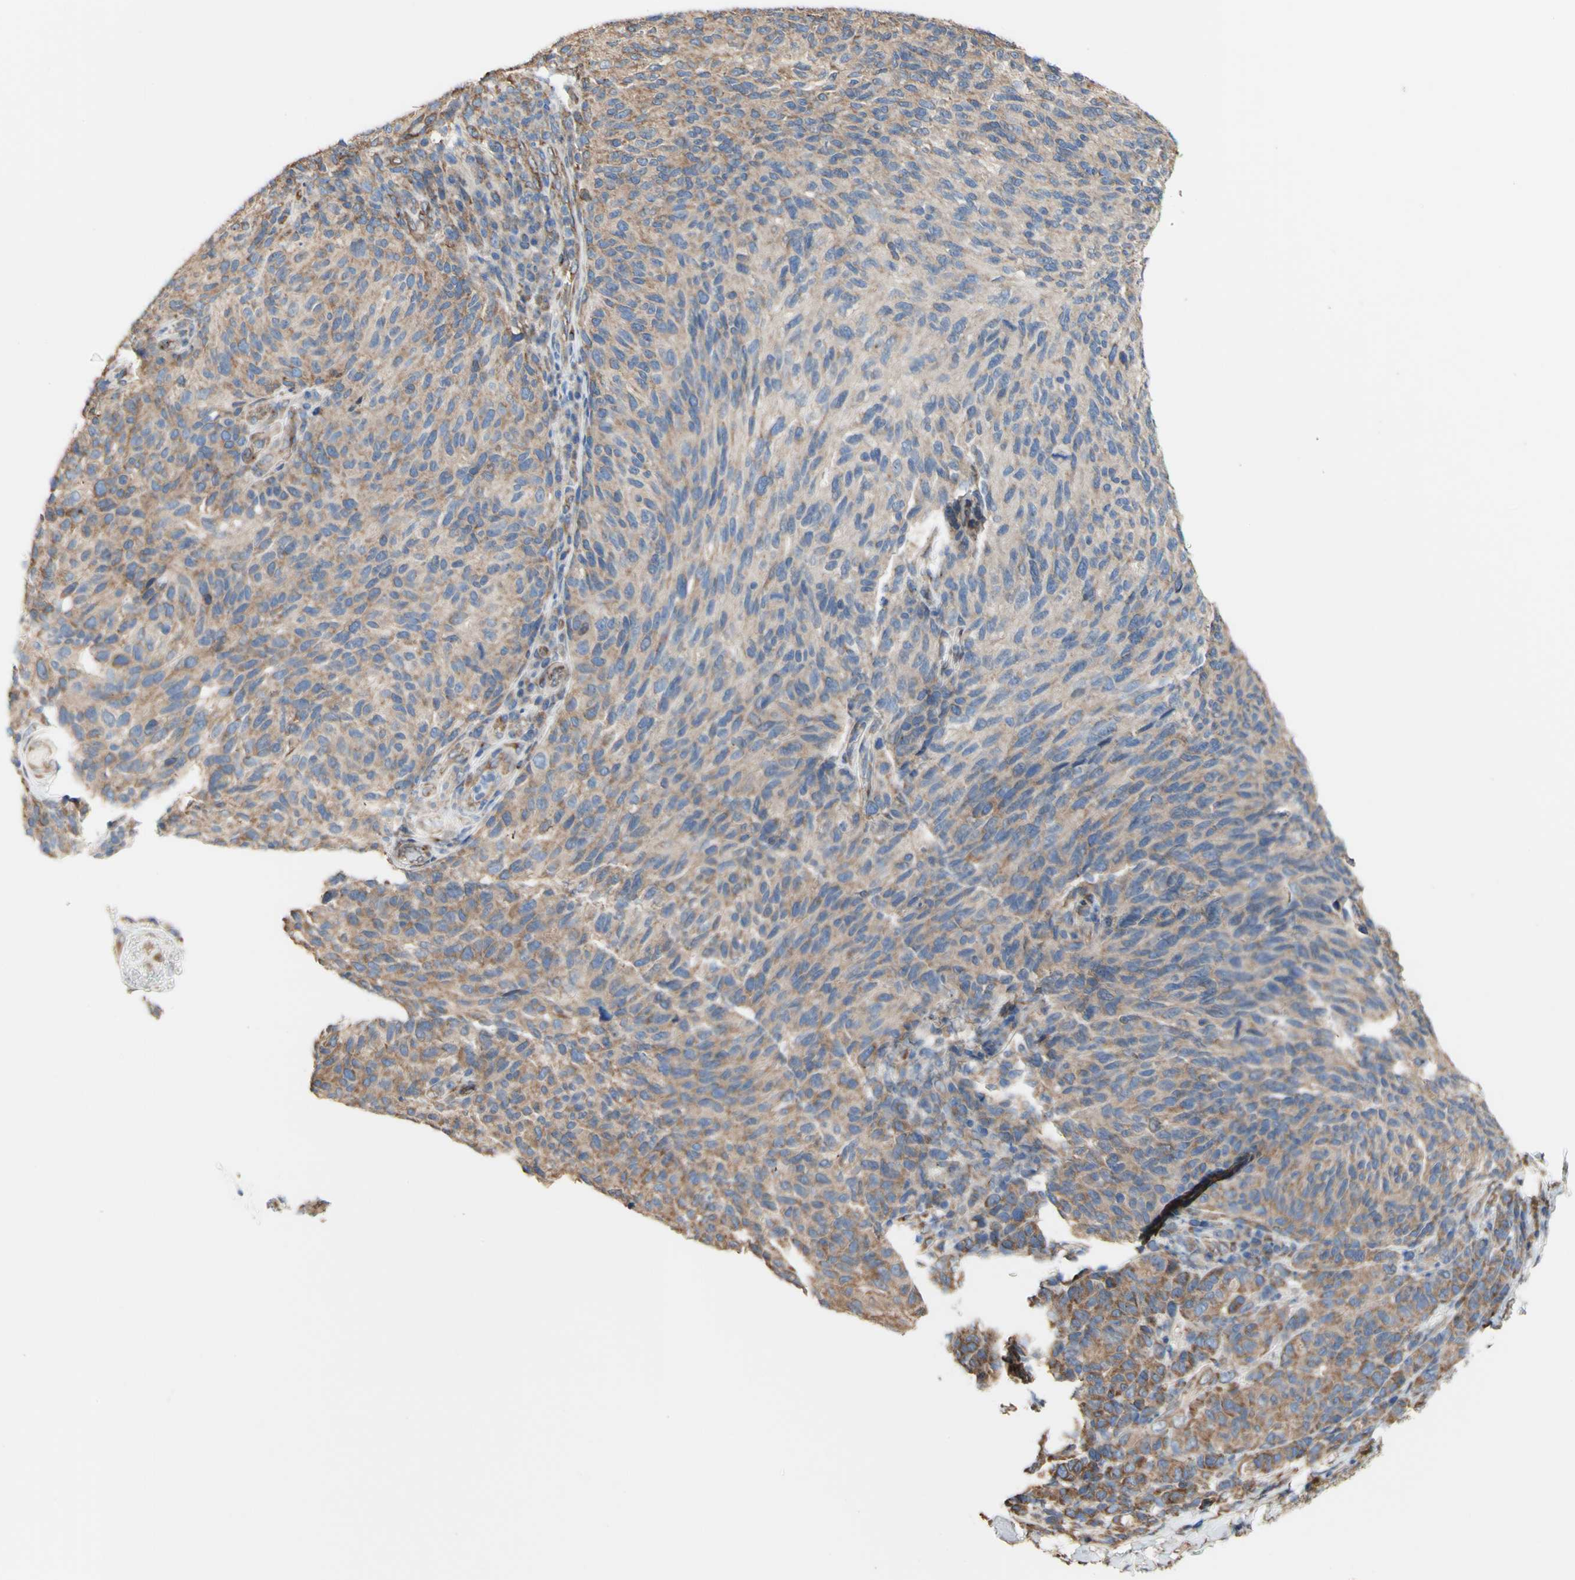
{"staining": {"intensity": "moderate", "quantity": ">75%", "location": "cytoplasmic/membranous"}, "tissue": "melanoma", "cell_type": "Tumor cells", "image_type": "cancer", "snomed": [{"axis": "morphology", "description": "Malignant melanoma, NOS"}, {"axis": "topography", "description": "Skin"}], "caption": "Protein positivity by IHC shows moderate cytoplasmic/membranous positivity in about >75% of tumor cells in melanoma.", "gene": "LRIG3", "patient": {"sex": "female", "age": 73}}